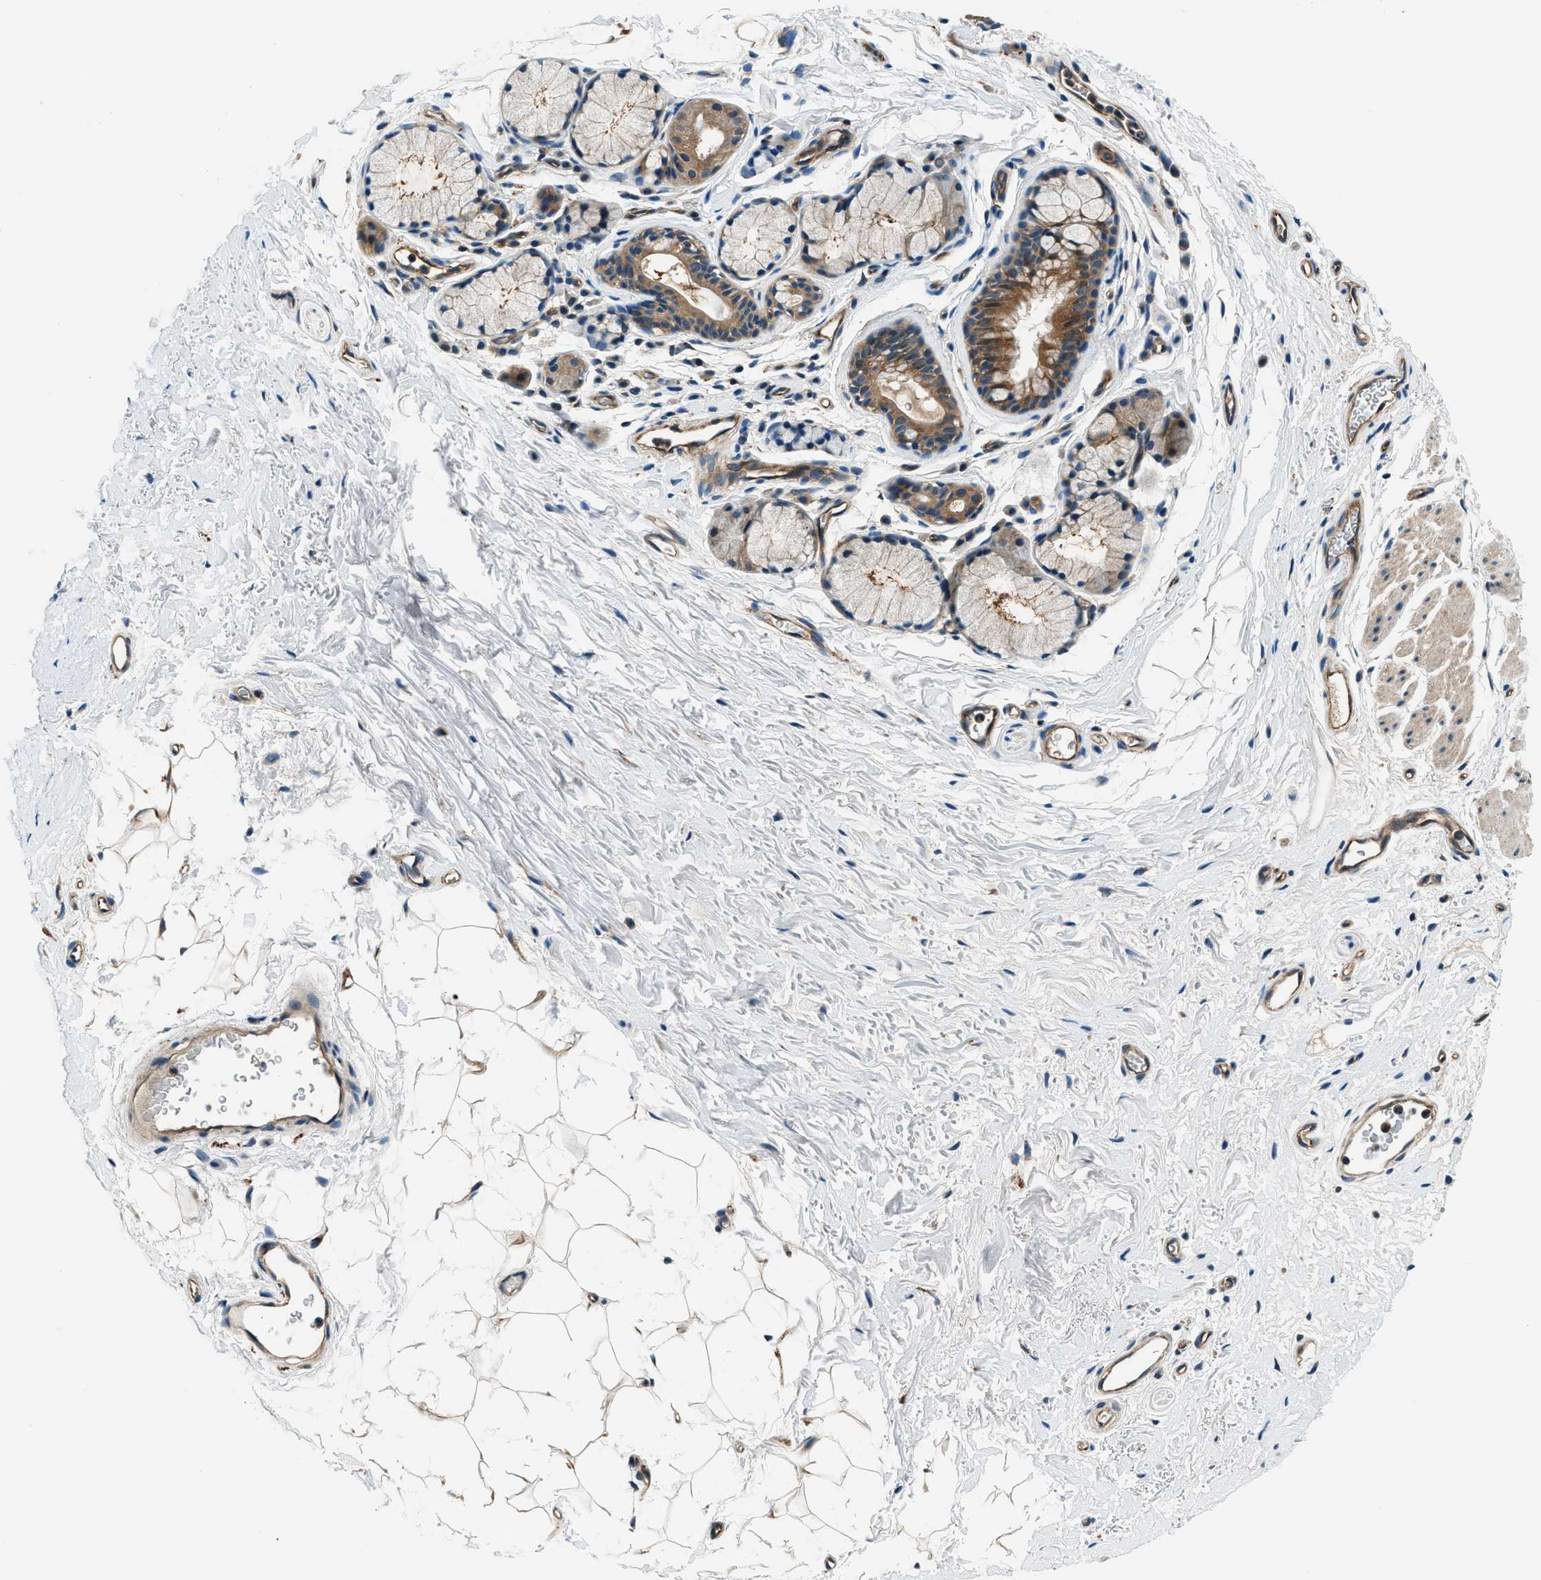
{"staining": {"intensity": "strong", "quantity": ">75%", "location": "cytoplasmic/membranous,nuclear"}, "tissue": "bronchus", "cell_type": "Respiratory epithelial cells", "image_type": "normal", "snomed": [{"axis": "morphology", "description": "Normal tissue, NOS"}, {"axis": "topography", "description": "Cartilage tissue"}, {"axis": "topography", "description": "Bronchus"}], "caption": "Human bronchus stained for a protein (brown) displays strong cytoplasmic/membranous,nuclear positive positivity in approximately >75% of respiratory epithelial cells.", "gene": "SLC19A2", "patient": {"sex": "female", "age": 53}}